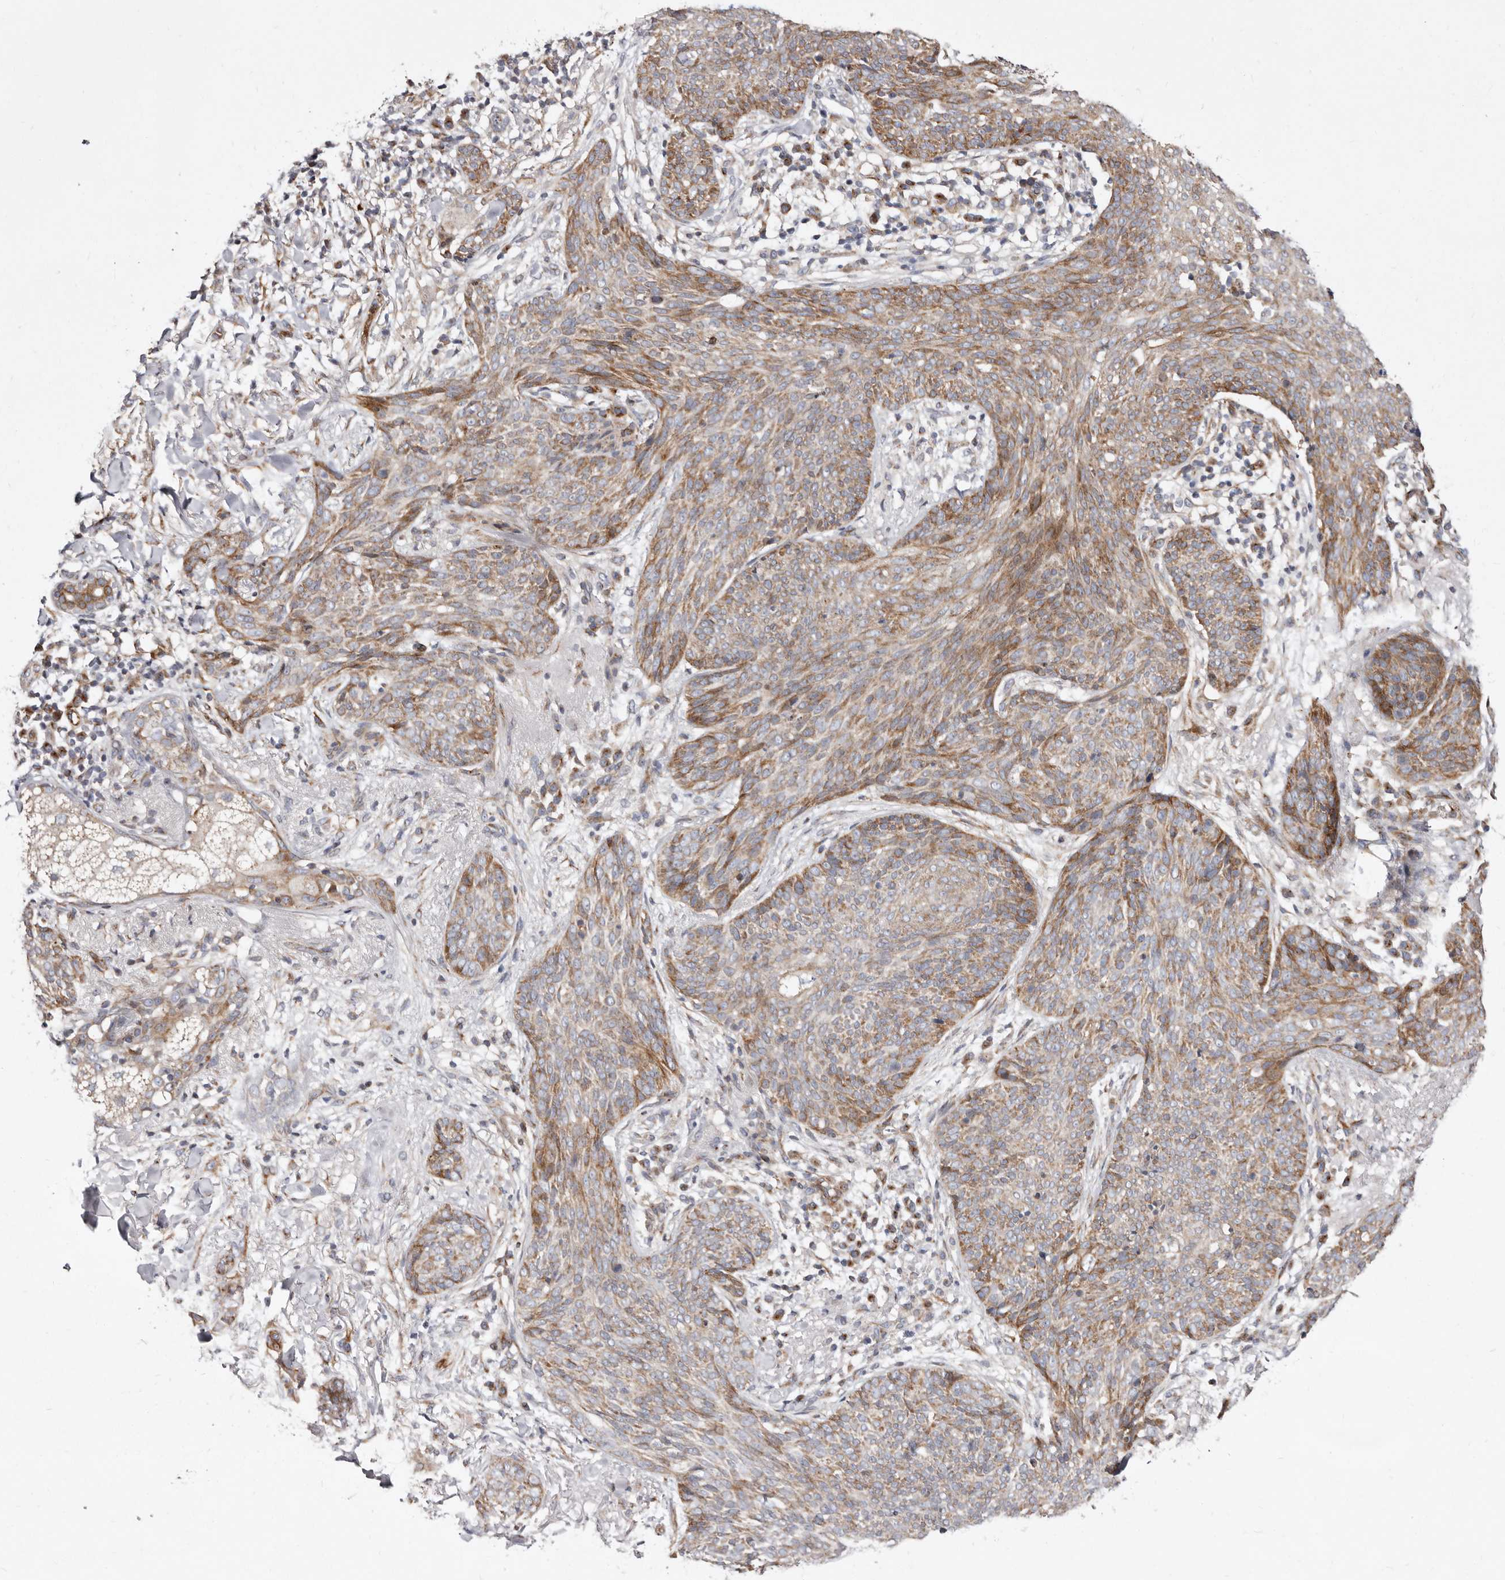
{"staining": {"intensity": "moderate", "quantity": ">75%", "location": "cytoplasmic/membranous"}, "tissue": "skin cancer", "cell_type": "Tumor cells", "image_type": "cancer", "snomed": [{"axis": "morphology", "description": "Basal cell carcinoma"}, {"axis": "topography", "description": "Skin"}], "caption": "Protein expression analysis of human basal cell carcinoma (skin) reveals moderate cytoplasmic/membranous staining in about >75% of tumor cells. Using DAB (3,3'-diaminobenzidine) (brown) and hematoxylin (blue) stains, captured at high magnification using brightfield microscopy.", "gene": "TIMM17B", "patient": {"sex": "male", "age": 85}}